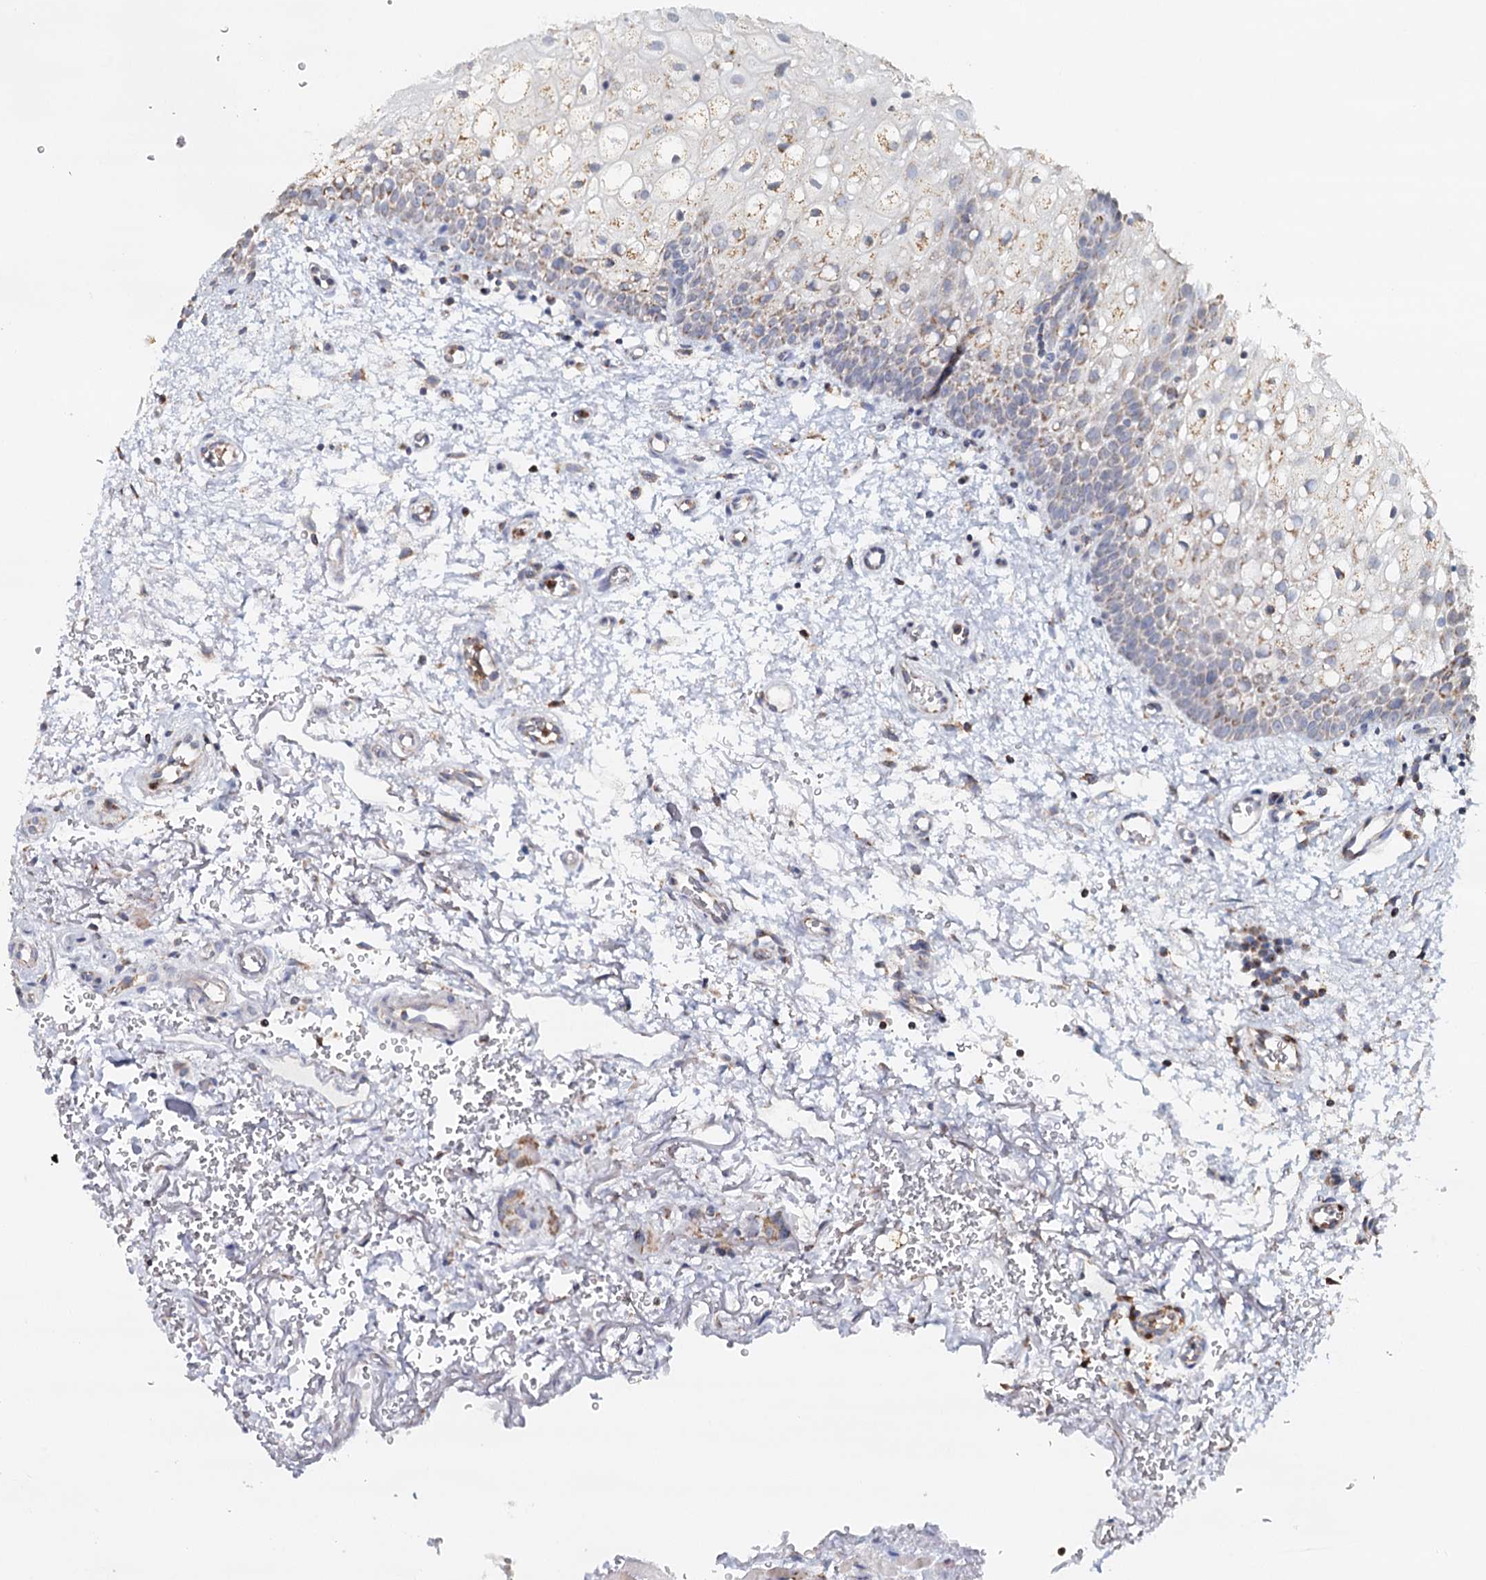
{"staining": {"intensity": "moderate", "quantity": "25%-75%", "location": "cytoplasmic/membranous"}, "tissue": "oral mucosa", "cell_type": "Squamous epithelial cells", "image_type": "normal", "snomed": [{"axis": "morphology", "description": "Normal tissue, NOS"}, {"axis": "morphology", "description": "Squamous cell carcinoma, NOS"}, {"axis": "topography", "description": "Oral tissue"}, {"axis": "topography", "description": "Head-Neck"}], "caption": "Immunohistochemistry (IHC) (DAB (3,3'-diaminobenzidine)) staining of normal oral mucosa reveals moderate cytoplasmic/membranous protein positivity in approximately 25%-75% of squamous epithelial cells. (DAB IHC with brightfield microscopy, high magnification).", "gene": "MMP25", "patient": {"sex": "male", "age": 68}}